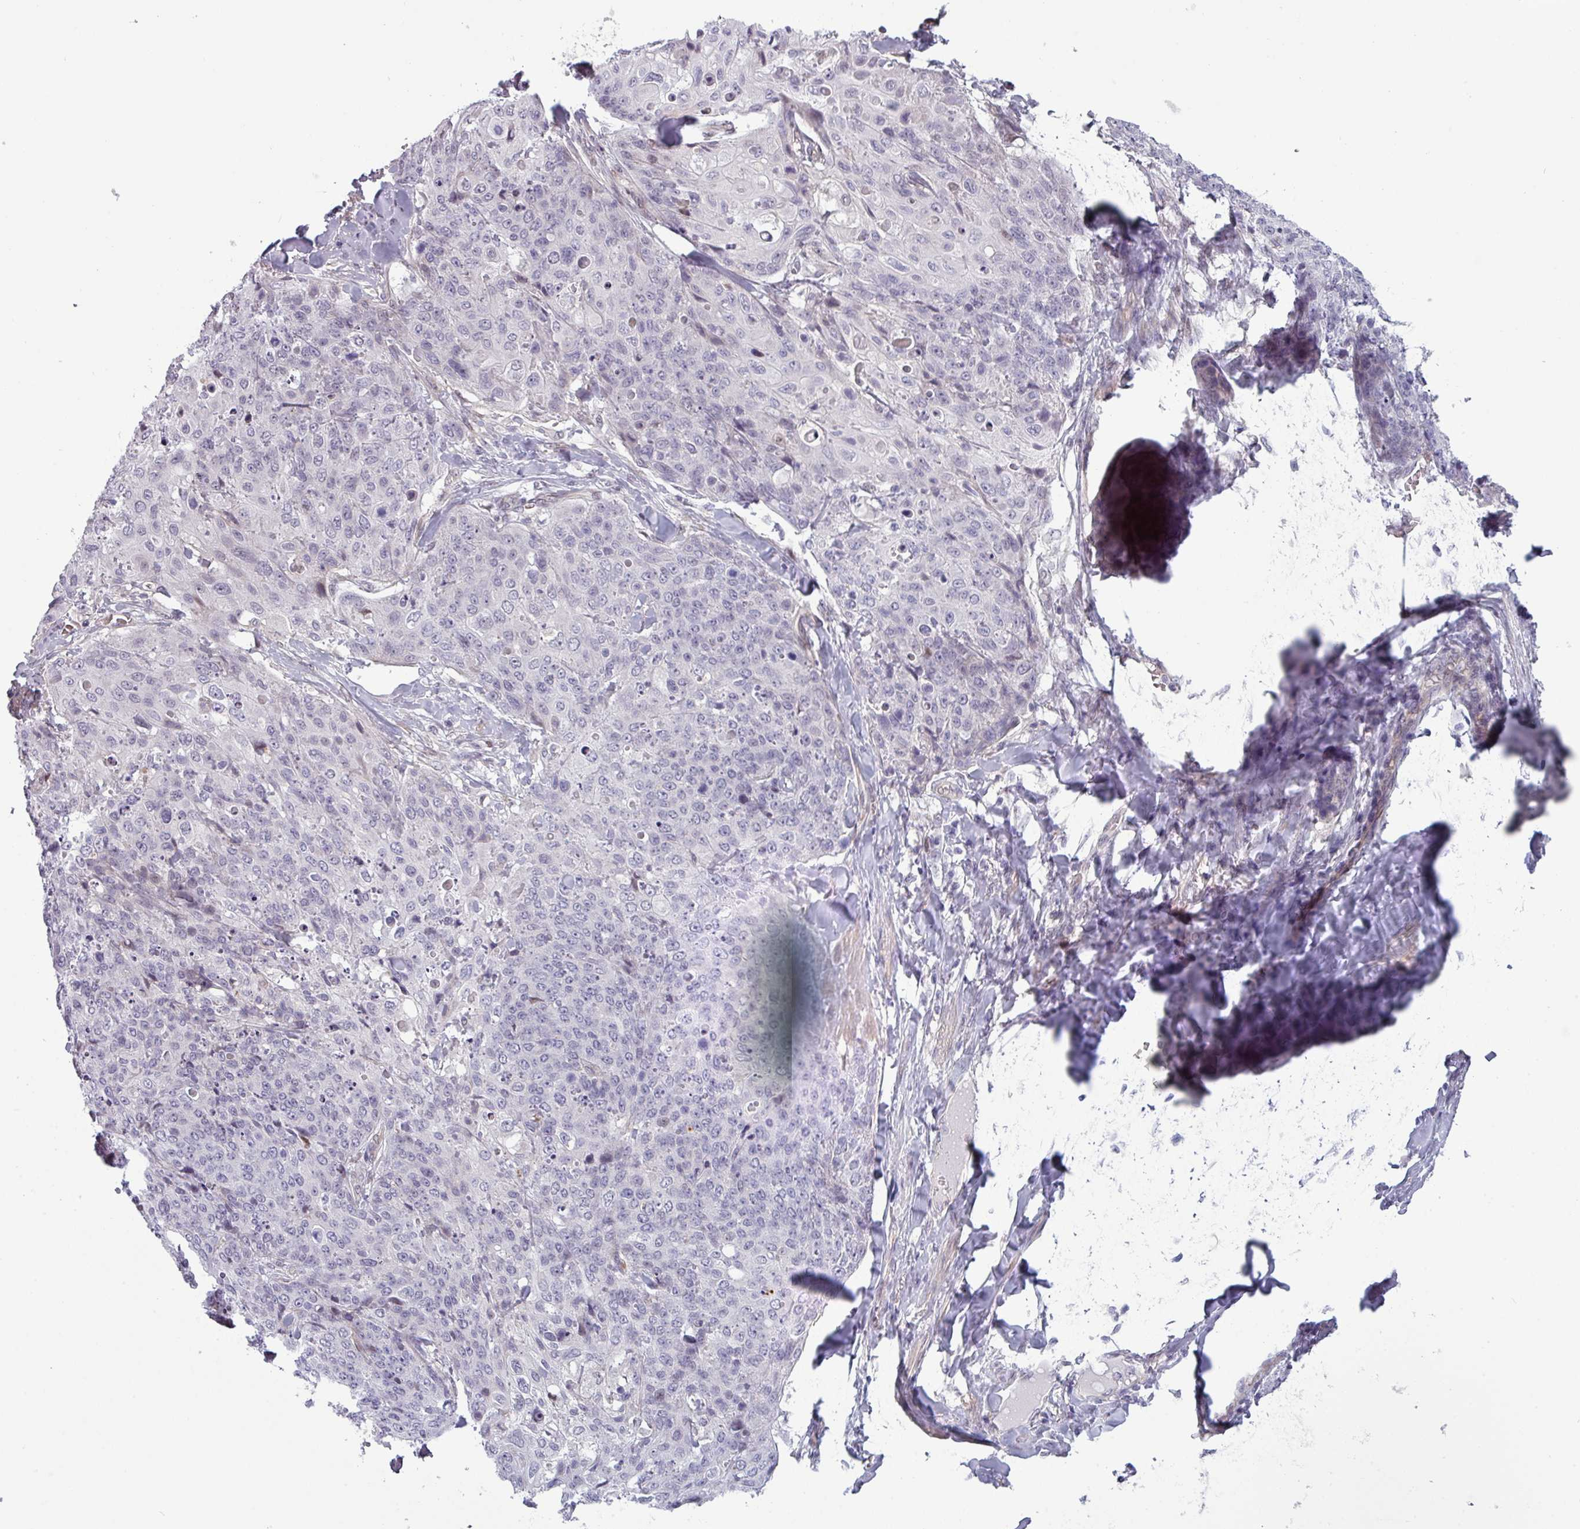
{"staining": {"intensity": "negative", "quantity": "none", "location": "none"}, "tissue": "skin cancer", "cell_type": "Tumor cells", "image_type": "cancer", "snomed": [{"axis": "morphology", "description": "Squamous cell carcinoma, NOS"}, {"axis": "topography", "description": "Skin"}, {"axis": "topography", "description": "Vulva"}], "caption": "A micrograph of human squamous cell carcinoma (skin) is negative for staining in tumor cells.", "gene": "PRAMEF12", "patient": {"sex": "female", "age": 85}}